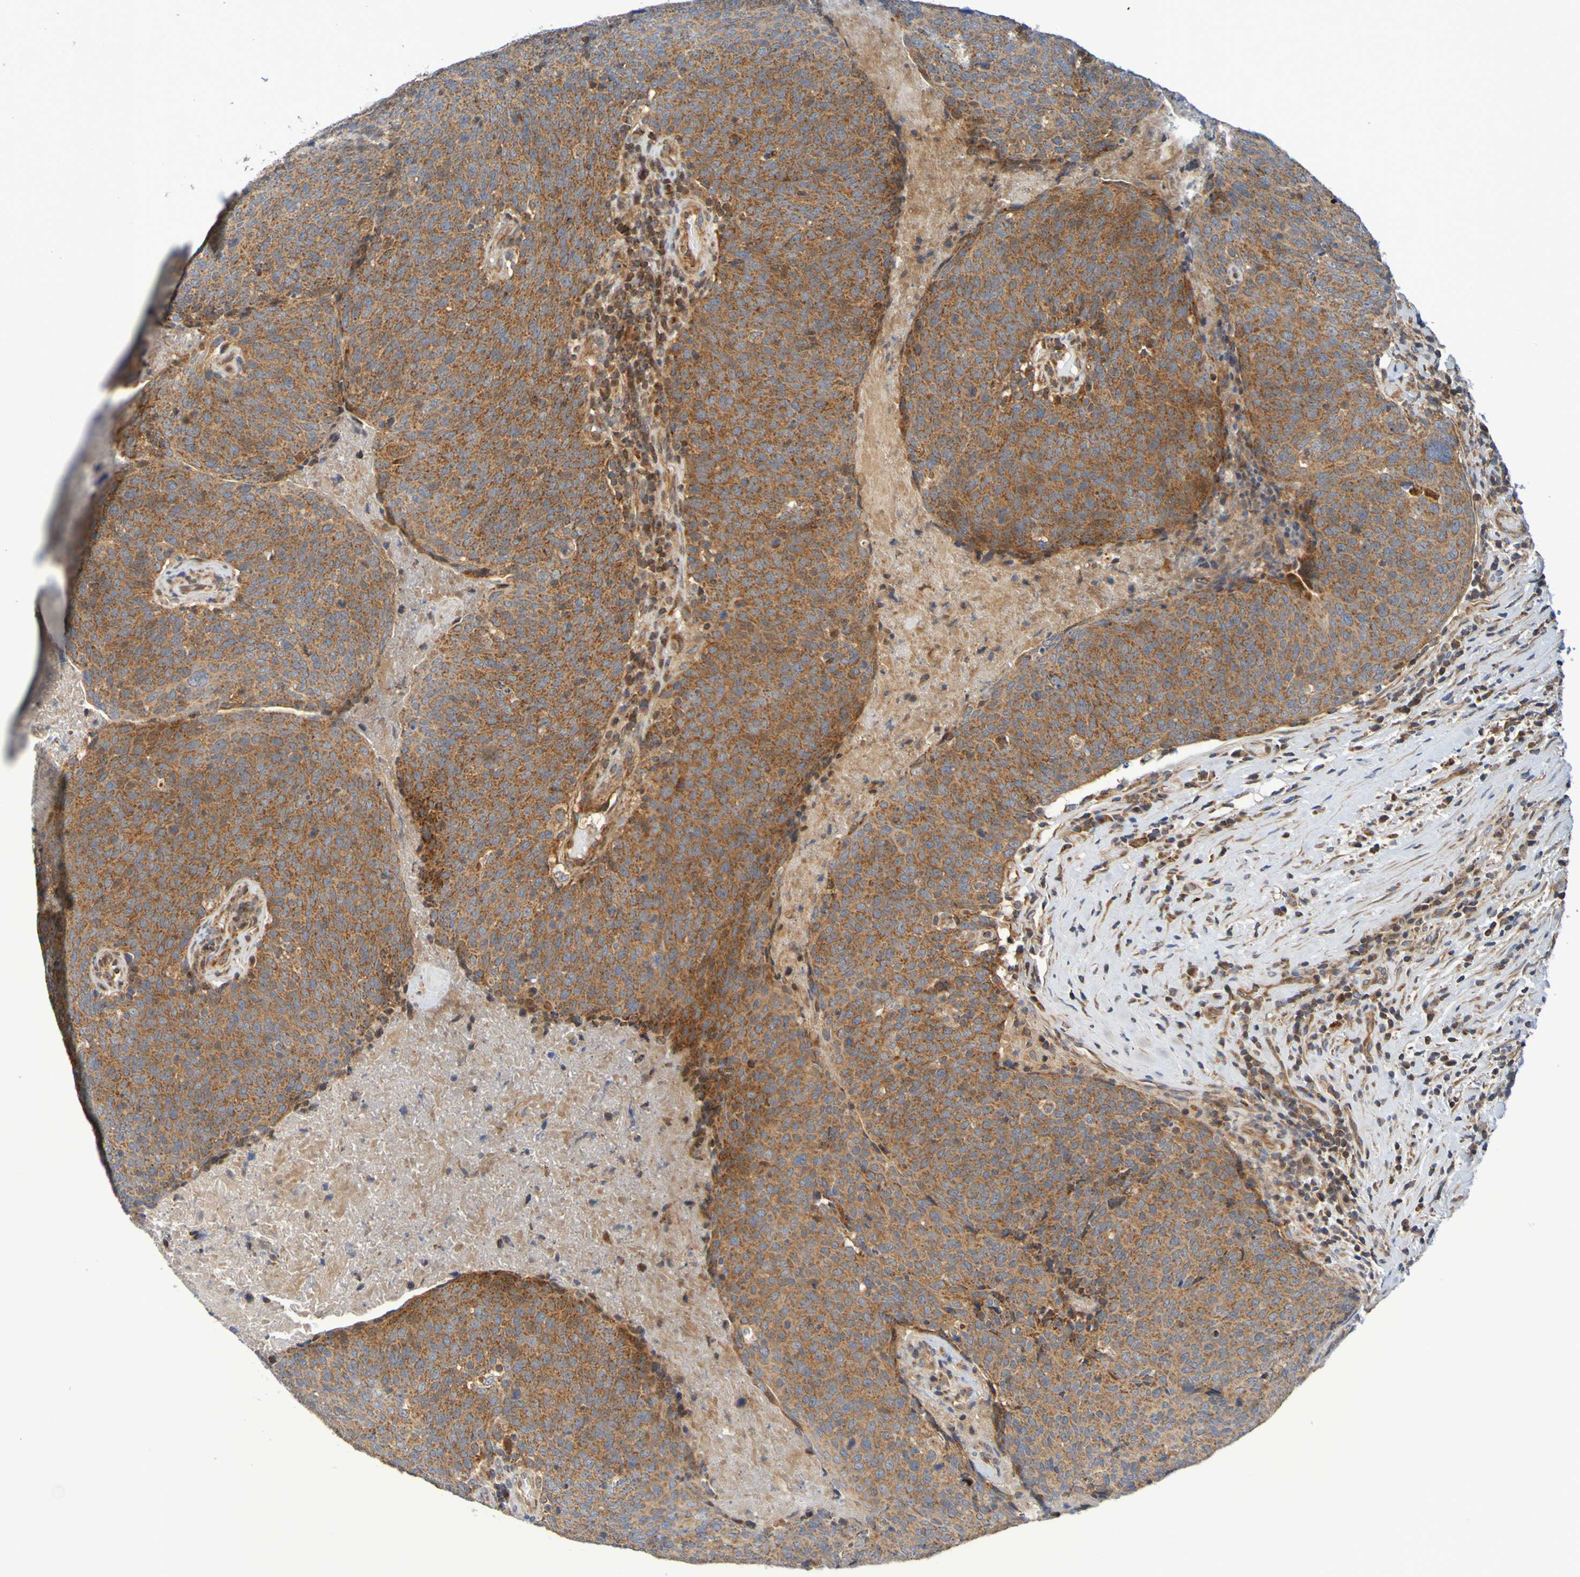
{"staining": {"intensity": "moderate", "quantity": ">75%", "location": "cytoplasmic/membranous"}, "tissue": "head and neck cancer", "cell_type": "Tumor cells", "image_type": "cancer", "snomed": [{"axis": "morphology", "description": "Squamous cell carcinoma, NOS"}, {"axis": "morphology", "description": "Squamous cell carcinoma, metastatic, NOS"}, {"axis": "topography", "description": "Lymph node"}, {"axis": "topography", "description": "Head-Neck"}], "caption": "This is a histology image of IHC staining of head and neck cancer, which shows moderate positivity in the cytoplasmic/membranous of tumor cells.", "gene": "CCDC51", "patient": {"sex": "male", "age": 62}}